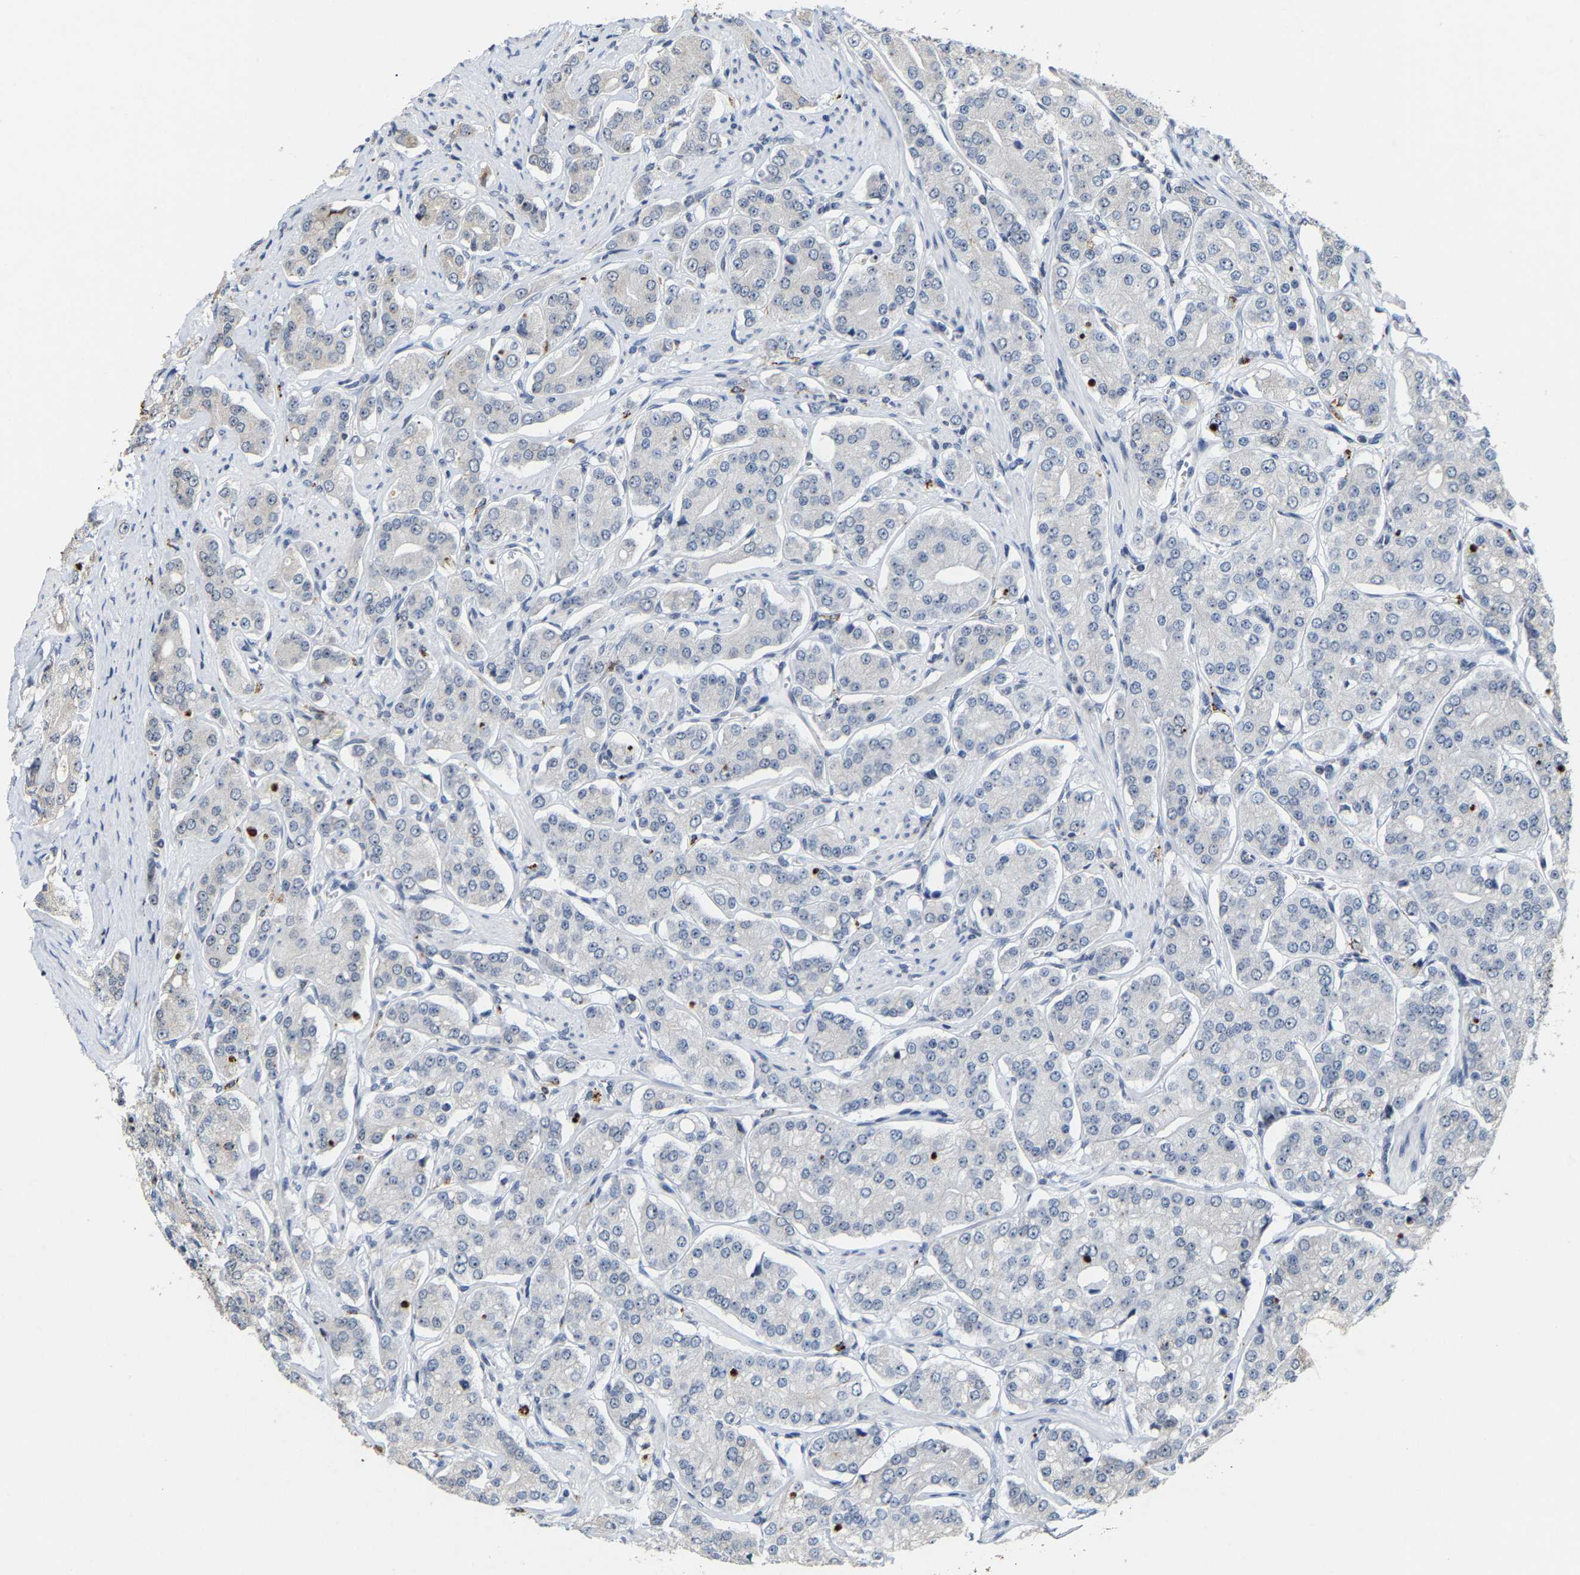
{"staining": {"intensity": "moderate", "quantity": "25%-75%", "location": "cytoplasmic/membranous,nuclear"}, "tissue": "prostate cancer", "cell_type": "Tumor cells", "image_type": "cancer", "snomed": [{"axis": "morphology", "description": "Adenocarcinoma, Low grade"}, {"axis": "topography", "description": "Prostate"}], "caption": "The immunohistochemical stain highlights moderate cytoplasmic/membranous and nuclear staining in tumor cells of adenocarcinoma (low-grade) (prostate) tissue.", "gene": "NOP58", "patient": {"sex": "male", "age": 69}}